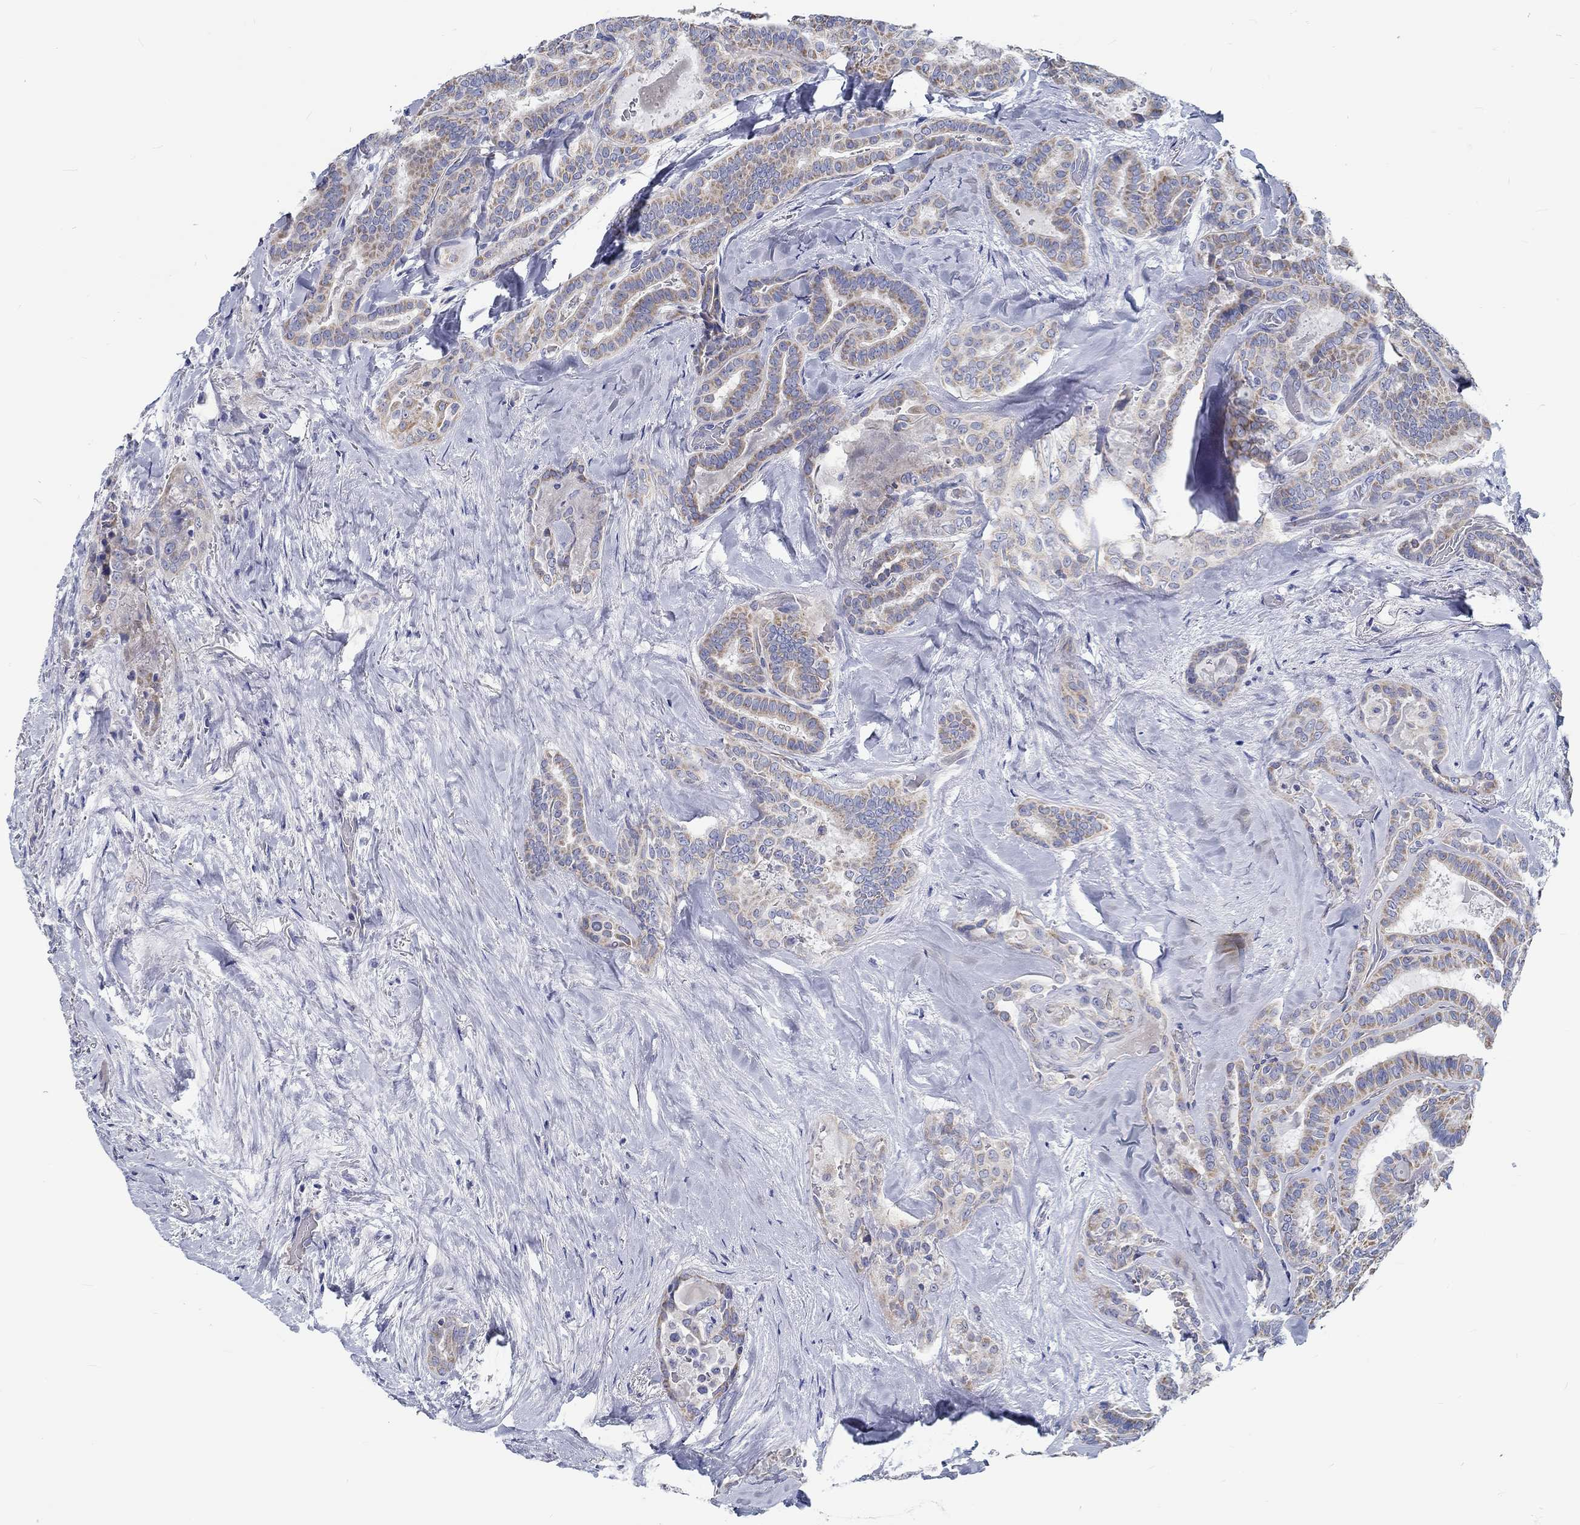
{"staining": {"intensity": "moderate", "quantity": "25%-75%", "location": "cytoplasmic/membranous"}, "tissue": "thyroid cancer", "cell_type": "Tumor cells", "image_type": "cancer", "snomed": [{"axis": "morphology", "description": "Papillary adenocarcinoma, NOS"}, {"axis": "topography", "description": "Thyroid gland"}], "caption": "IHC of papillary adenocarcinoma (thyroid) reveals medium levels of moderate cytoplasmic/membranous expression in about 25%-75% of tumor cells. The staining was performed using DAB (3,3'-diaminobenzidine), with brown indicating positive protein expression. Nuclei are stained blue with hematoxylin.", "gene": "MYBPC1", "patient": {"sex": "female", "age": 39}}